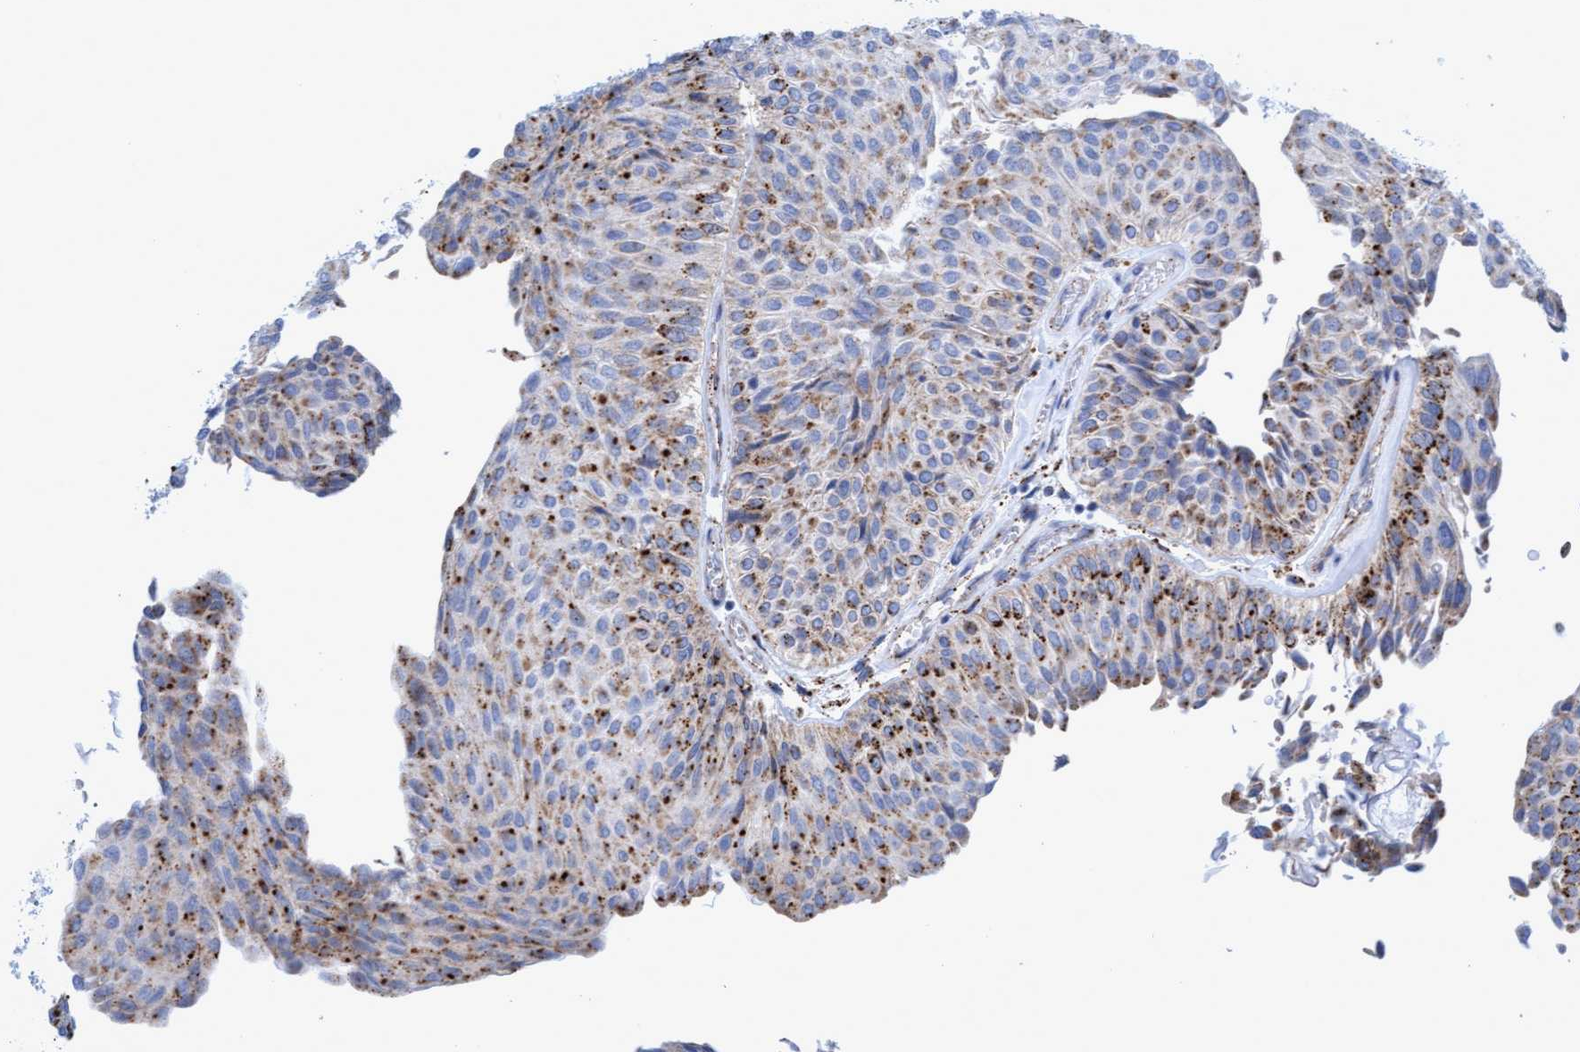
{"staining": {"intensity": "moderate", "quantity": "25%-75%", "location": "cytoplasmic/membranous"}, "tissue": "urothelial cancer", "cell_type": "Tumor cells", "image_type": "cancer", "snomed": [{"axis": "morphology", "description": "Urothelial carcinoma, Low grade"}, {"axis": "topography", "description": "Urinary bladder"}], "caption": "This is an image of IHC staining of urothelial carcinoma (low-grade), which shows moderate expression in the cytoplasmic/membranous of tumor cells.", "gene": "SGSH", "patient": {"sex": "male", "age": 78}}